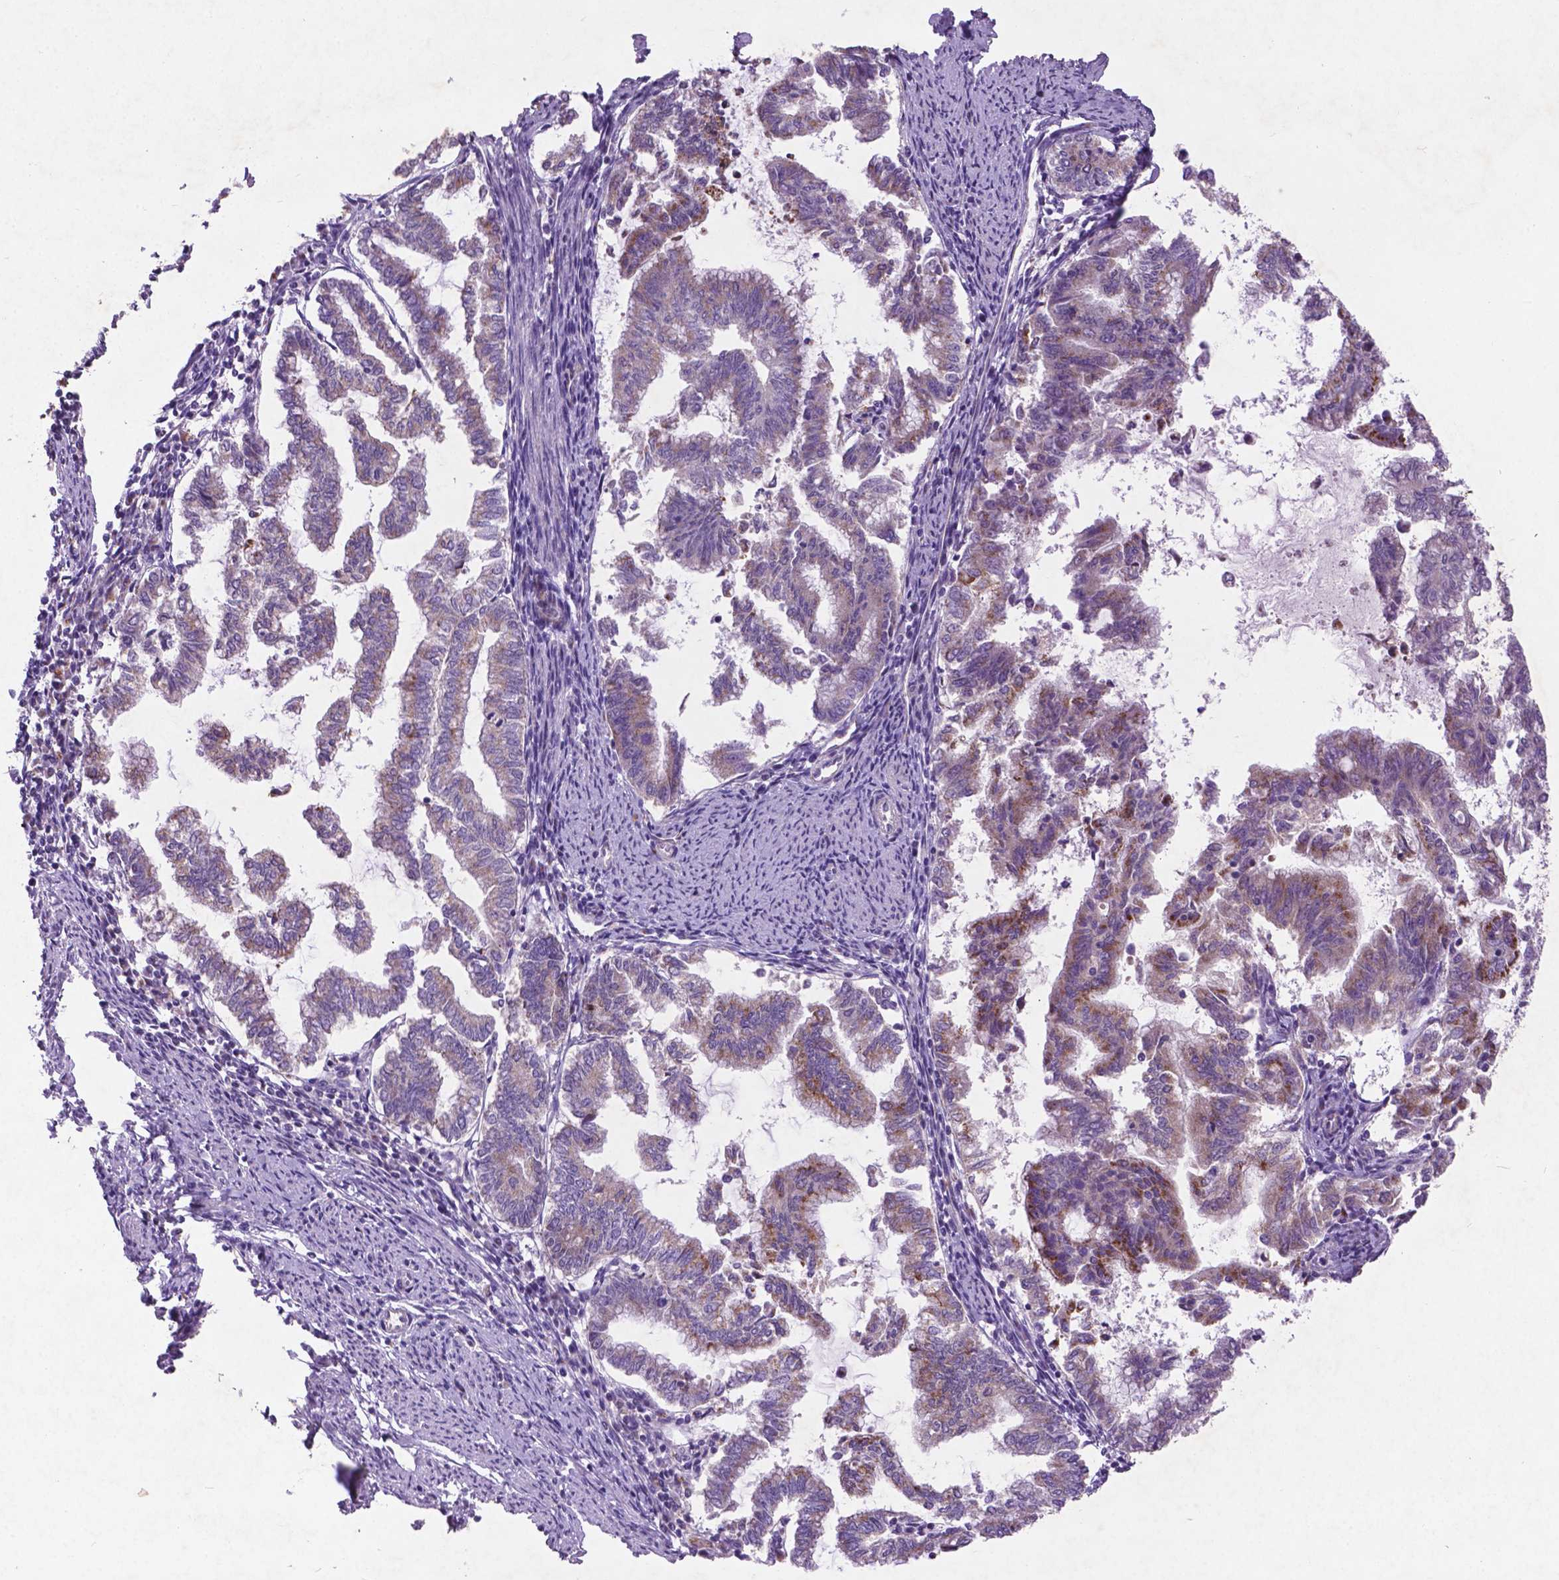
{"staining": {"intensity": "moderate", "quantity": ">75%", "location": "cytoplasmic/membranous"}, "tissue": "endometrial cancer", "cell_type": "Tumor cells", "image_type": "cancer", "snomed": [{"axis": "morphology", "description": "Adenocarcinoma, NOS"}, {"axis": "topography", "description": "Endometrium"}], "caption": "A medium amount of moderate cytoplasmic/membranous positivity is seen in approximately >75% of tumor cells in endometrial adenocarcinoma tissue.", "gene": "ATG4D", "patient": {"sex": "female", "age": 79}}